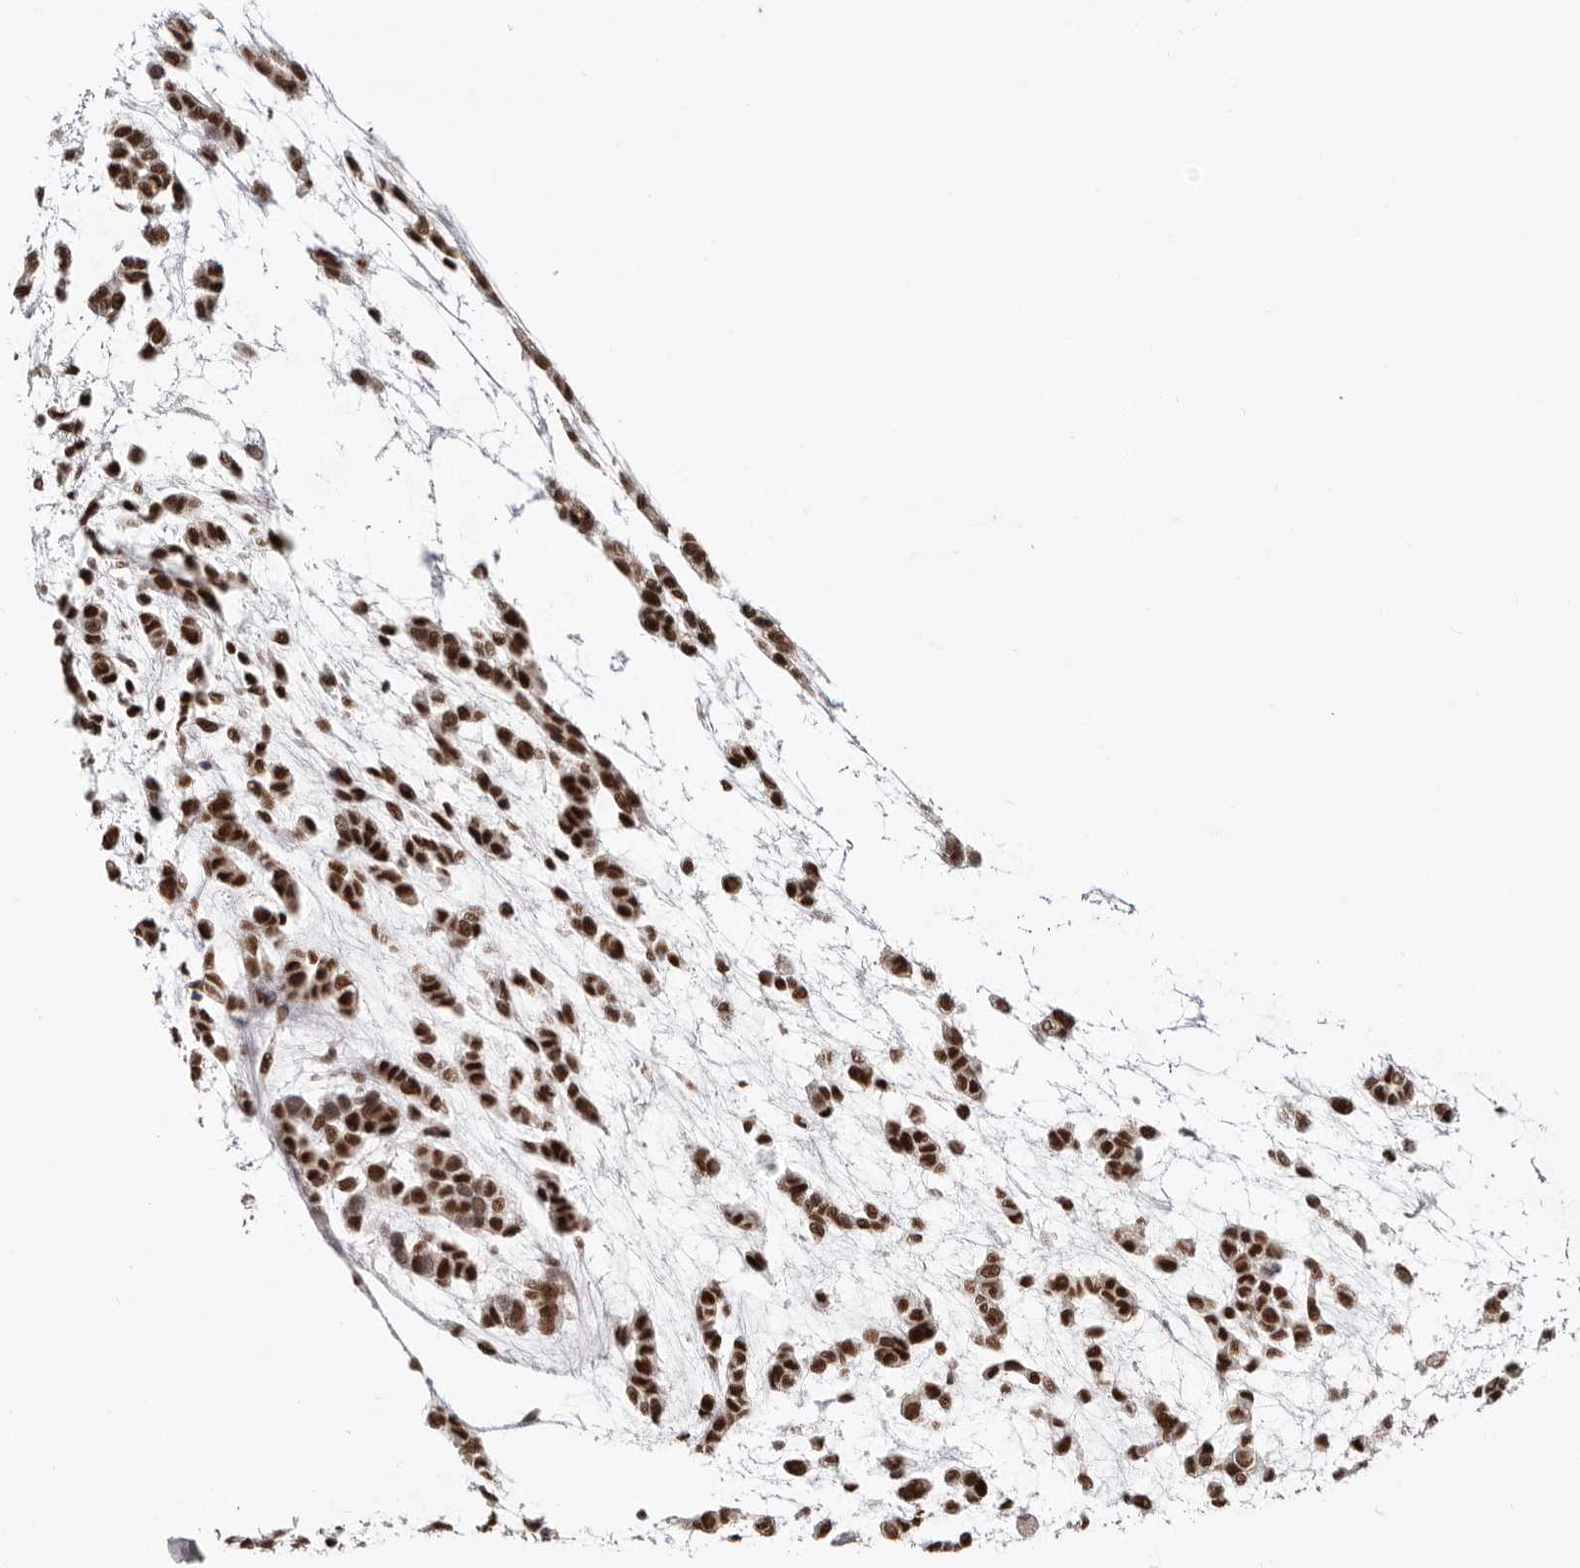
{"staining": {"intensity": "moderate", "quantity": ">75%", "location": "nuclear"}, "tissue": "head and neck cancer", "cell_type": "Tumor cells", "image_type": "cancer", "snomed": [{"axis": "morphology", "description": "Adenocarcinoma, NOS"}, {"axis": "morphology", "description": "Adenoma, NOS"}, {"axis": "topography", "description": "Head-Neck"}], "caption": "Protein expression by immunohistochemistry displays moderate nuclear staining in about >75% of tumor cells in head and neck cancer.", "gene": "SMAD7", "patient": {"sex": "female", "age": 55}}